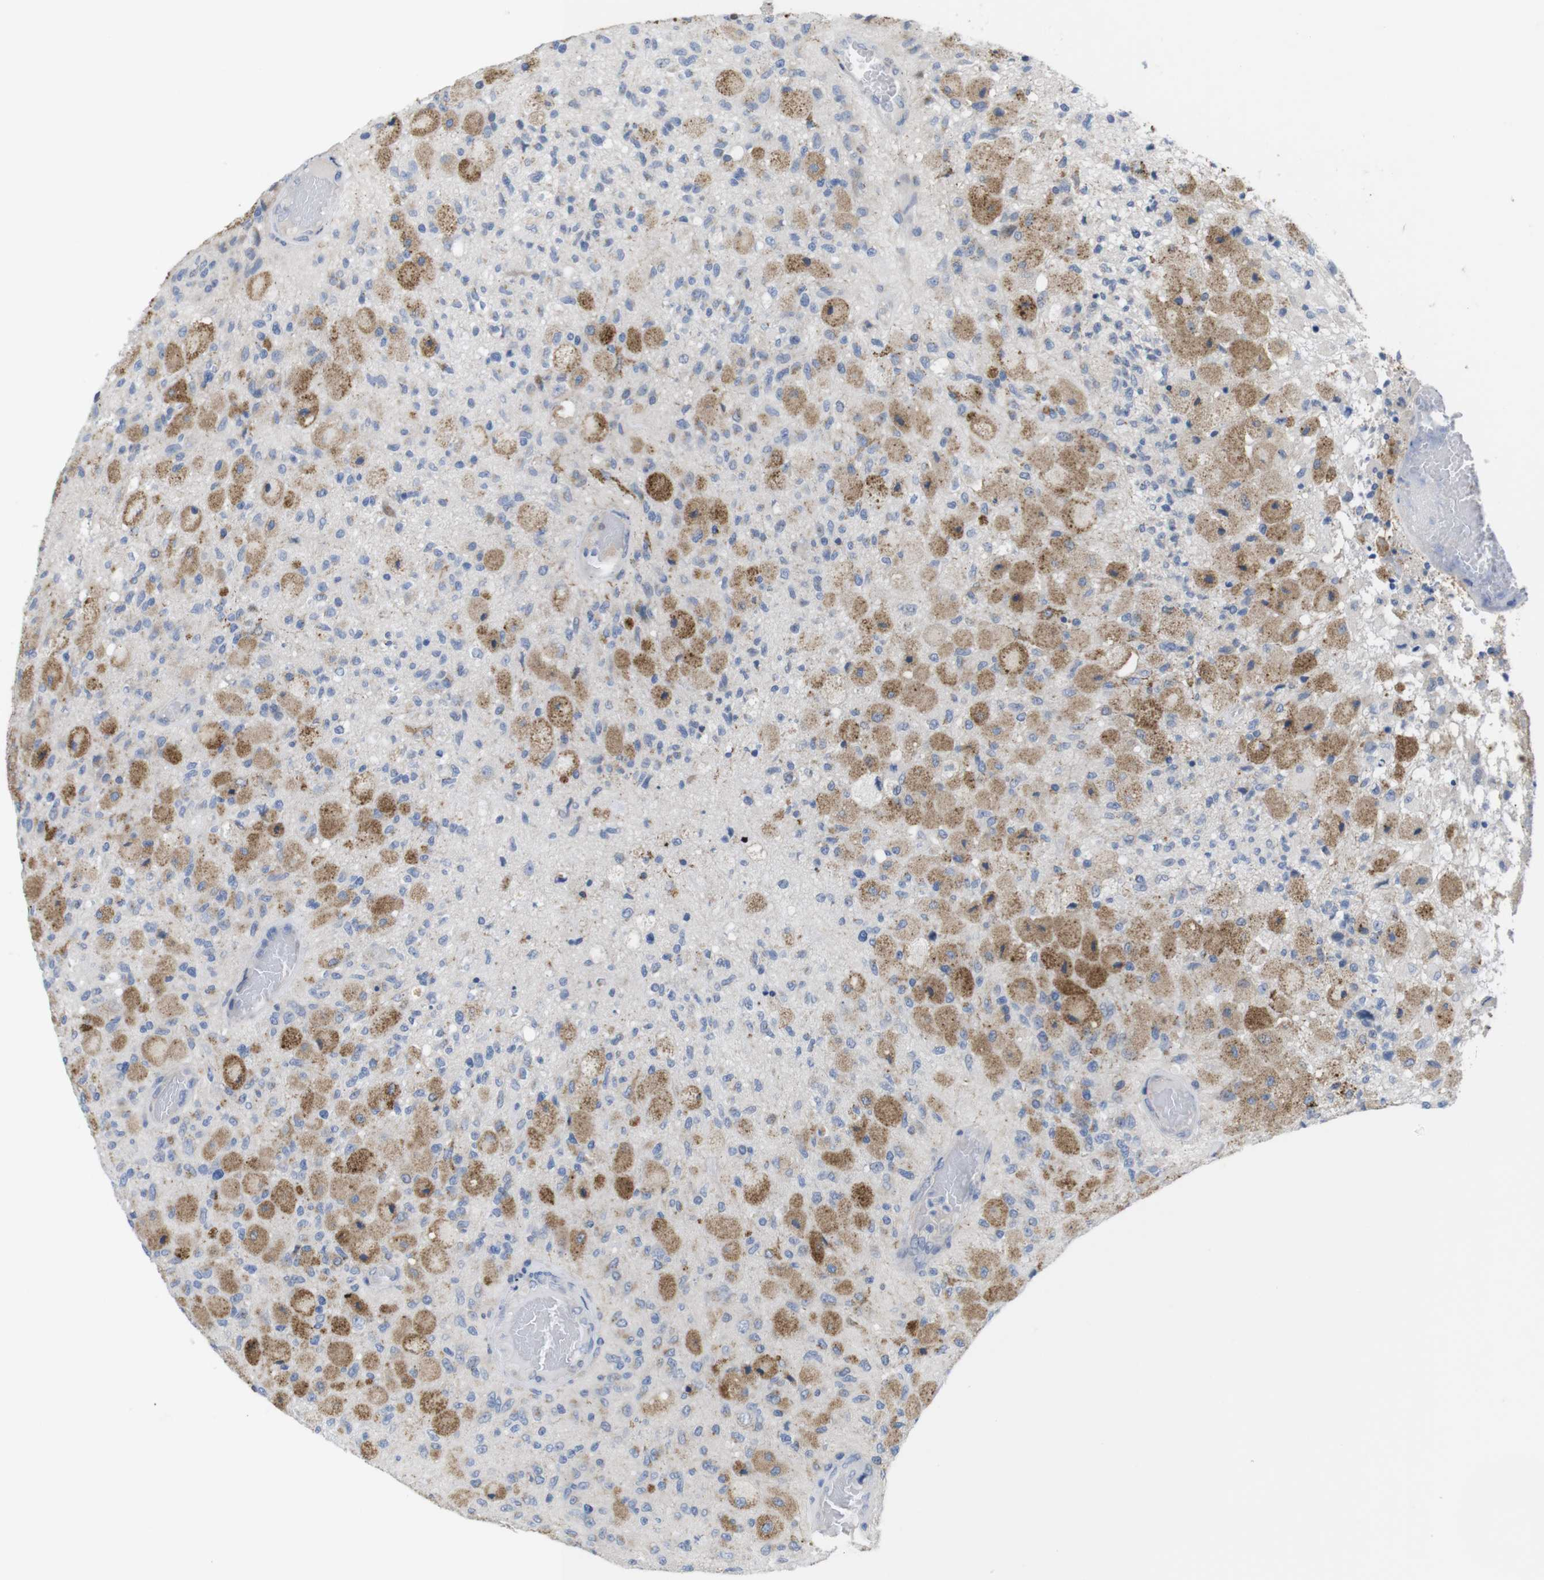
{"staining": {"intensity": "moderate", "quantity": "25%-75%", "location": "cytoplasmic/membranous"}, "tissue": "glioma", "cell_type": "Tumor cells", "image_type": "cancer", "snomed": [{"axis": "morphology", "description": "Normal tissue, NOS"}, {"axis": "morphology", "description": "Glioma, malignant, High grade"}, {"axis": "topography", "description": "Cerebral cortex"}], "caption": "An image of human glioma stained for a protein displays moderate cytoplasmic/membranous brown staining in tumor cells. (IHC, brightfield microscopy, high magnification).", "gene": "CCR6", "patient": {"sex": "male", "age": 77}}